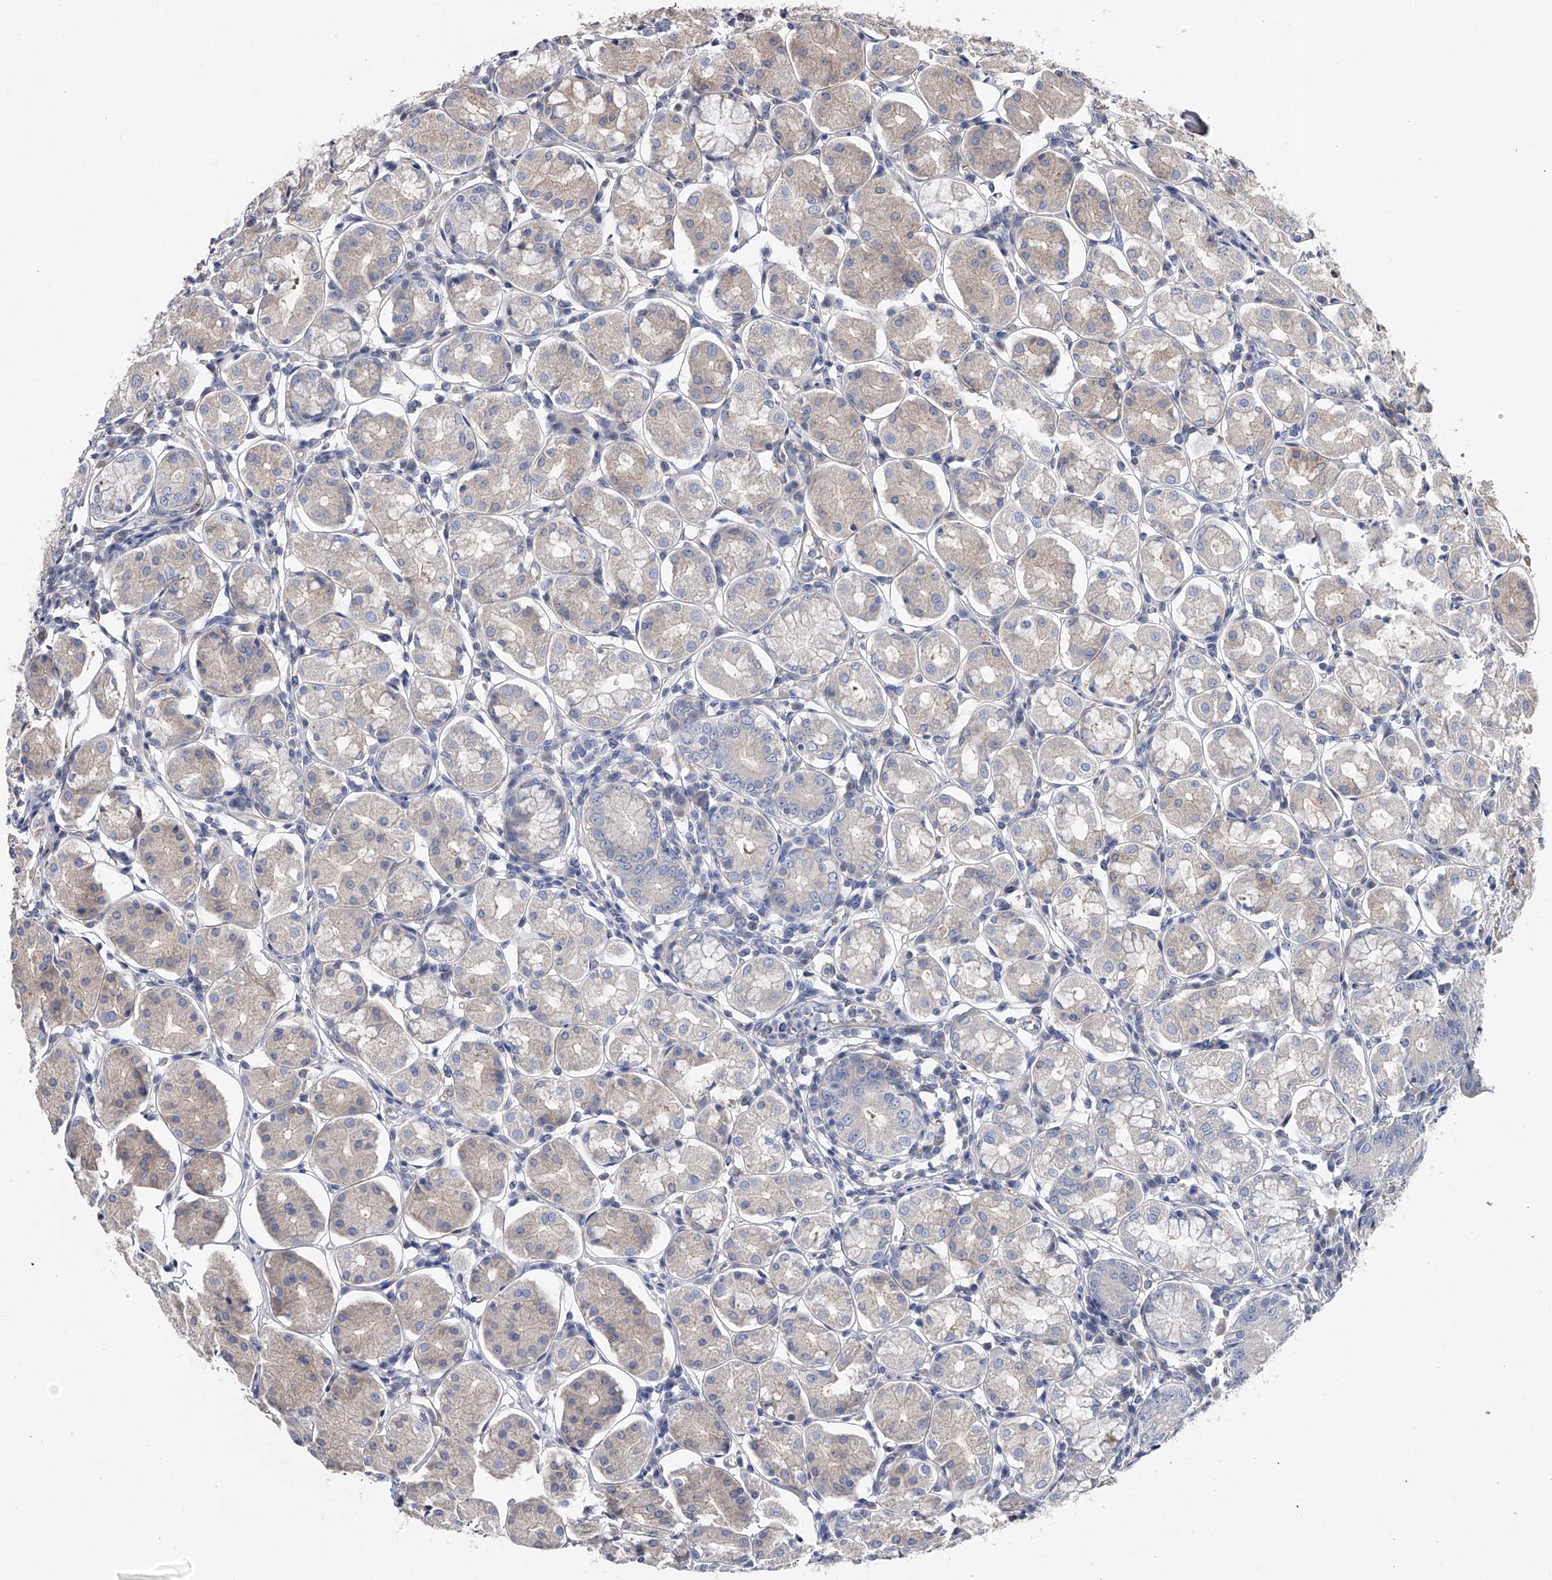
{"staining": {"intensity": "moderate", "quantity": "<25%", "location": "cytoplasmic/membranous"}, "tissue": "stomach", "cell_type": "Glandular cells", "image_type": "normal", "snomed": [{"axis": "morphology", "description": "Normal tissue, NOS"}, {"axis": "topography", "description": "Stomach, lower"}], "caption": "DAB (3,3'-diaminobenzidine) immunohistochemical staining of benign stomach reveals moderate cytoplasmic/membranous protein positivity in approximately <25% of glandular cells. Immunohistochemistry (ihc) stains the protein in brown and the nuclei are stained blue.", "gene": "RWDD2A", "patient": {"sex": "female", "age": 56}}